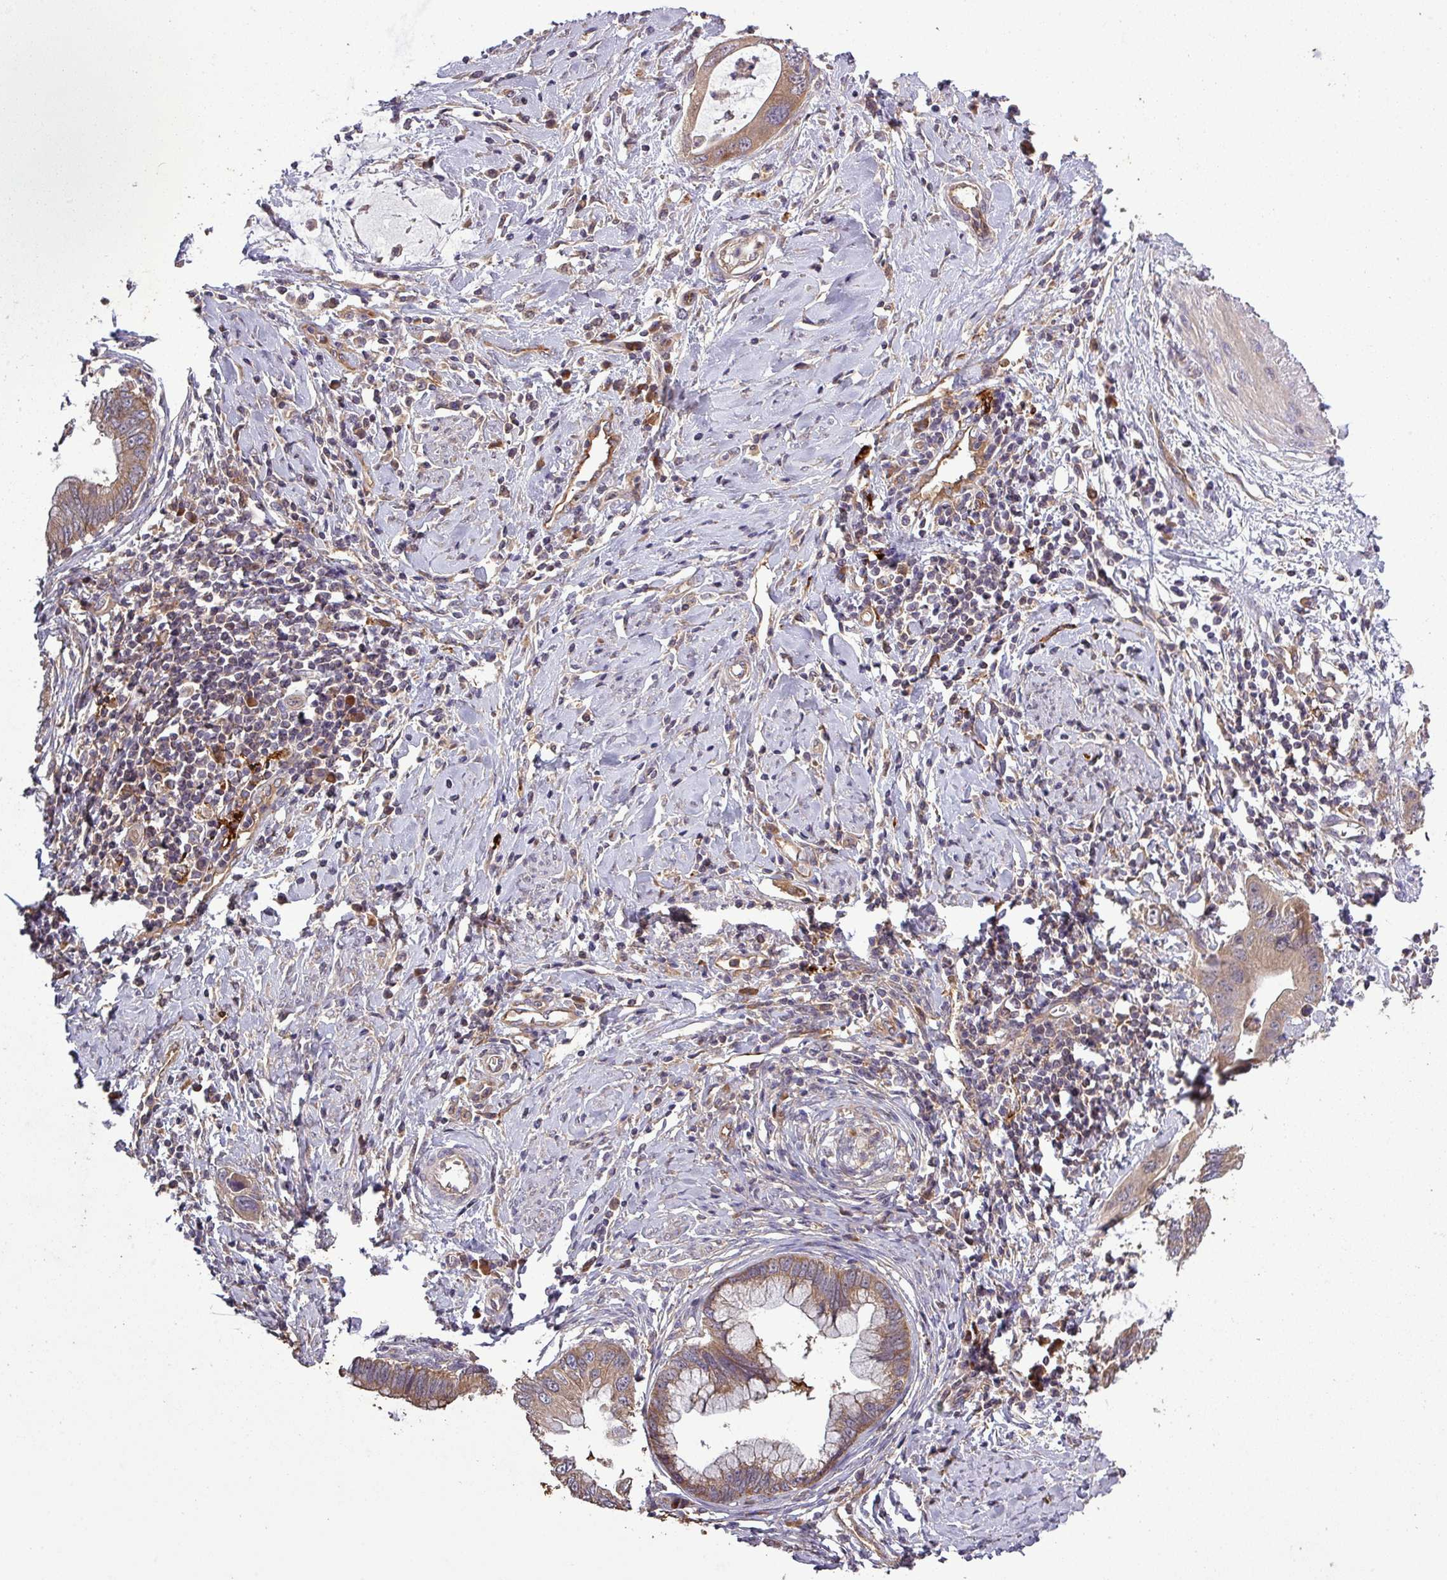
{"staining": {"intensity": "moderate", "quantity": ">75%", "location": "cytoplasmic/membranous"}, "tissue": "cervical cancer", "cell_type": "Tumor cells", "image_type": "cancer", "snomed": [{"axis": "morphology", "description": "Adenocarcinoma, NOS"}, {"axis": "topography", "description": "Cervix"}], "caption": "A medium amount of moderate cytoplasmic/membranous staining is seen in about >75% of tumor cells in adenocarcinoma (cervical) tissue.", "gene": "SIRPB2", "patient": {"sex": "female", "age": 44}}